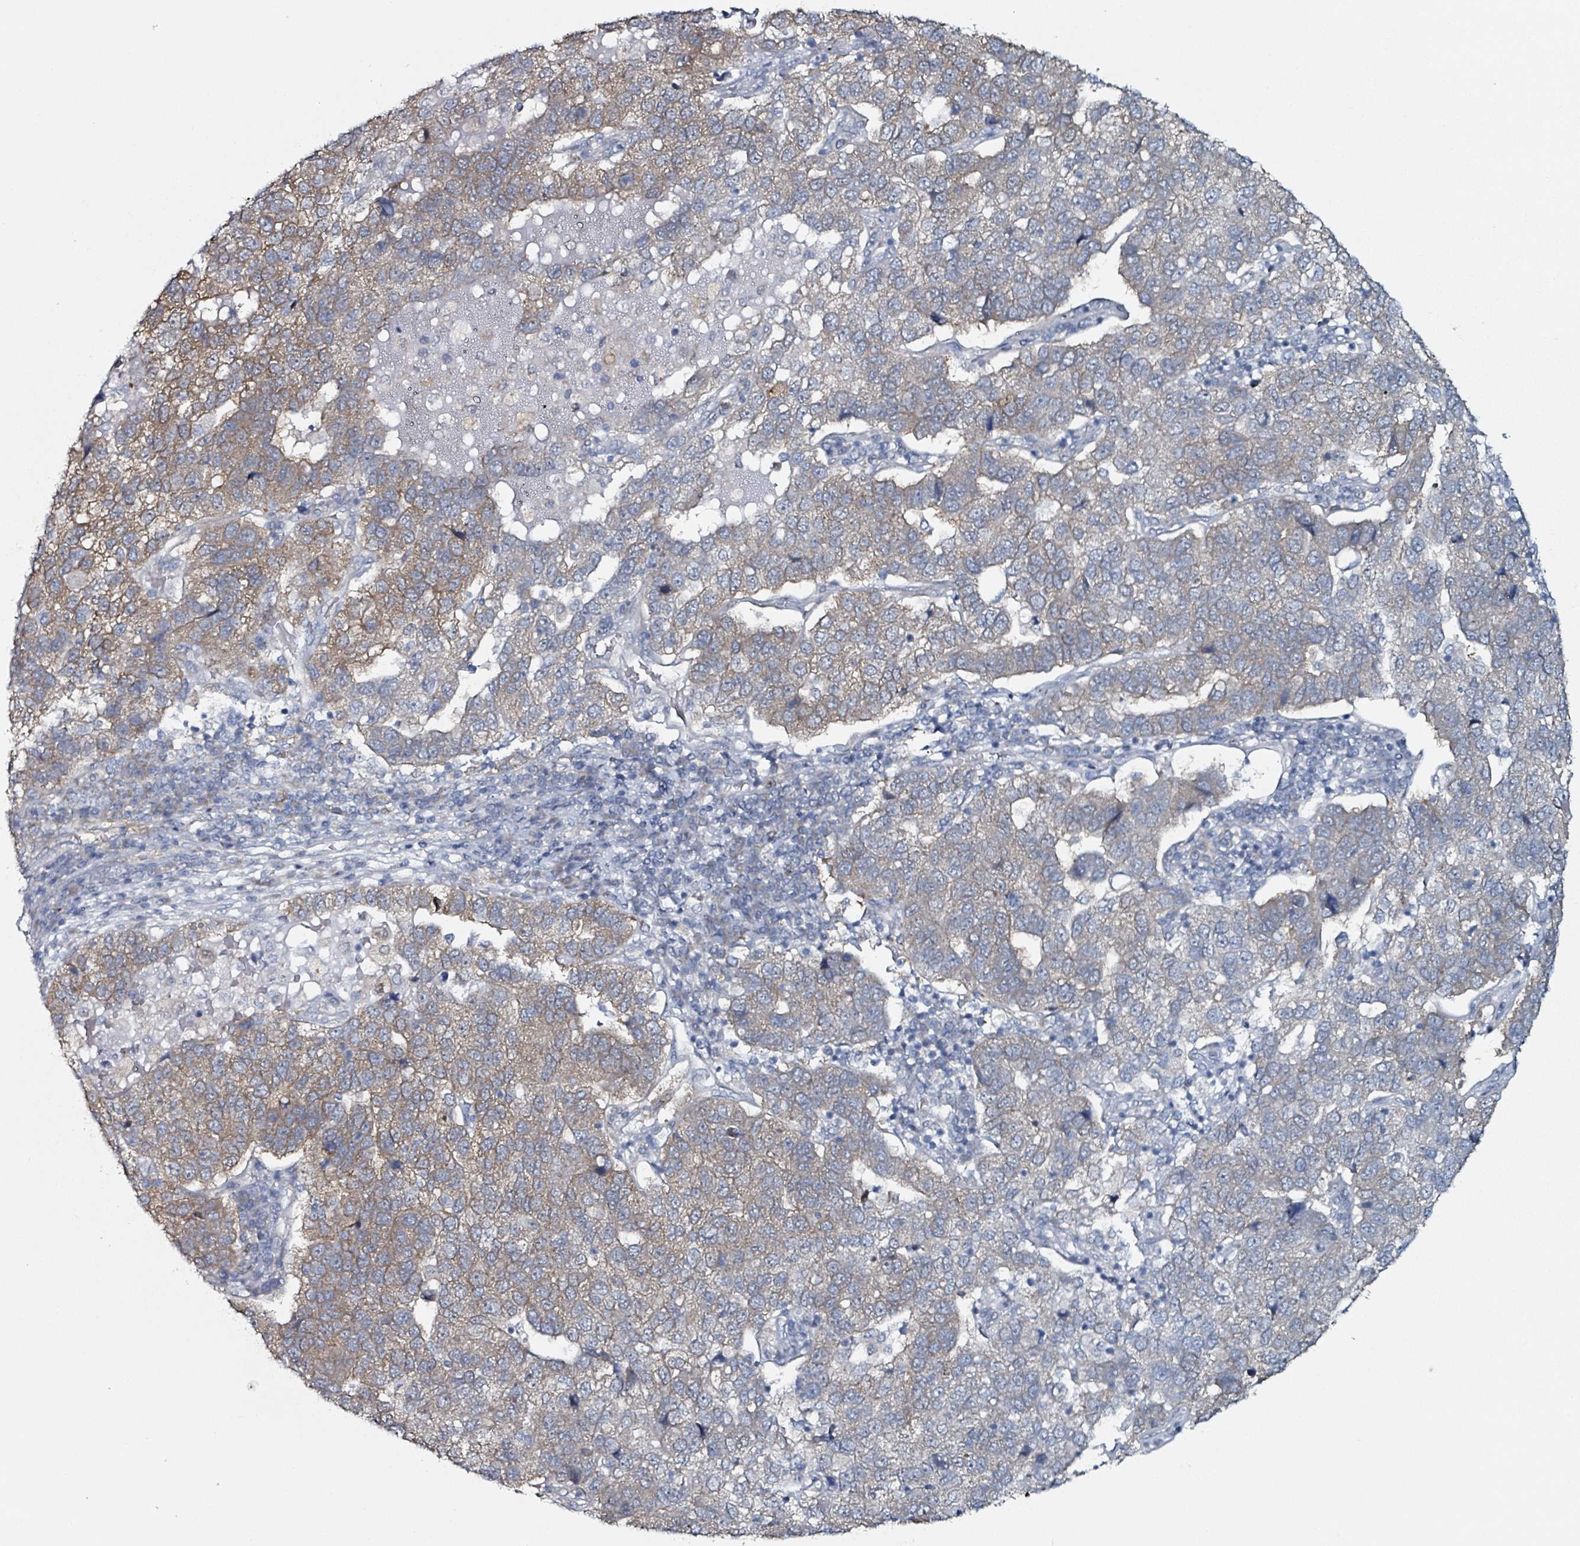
{"staining": {"intensity": "weak", "quantity": "25%-75%", "location": "cytoplasmic/membranous"}, "tissue": "pancreatic cancer", "cell_type": "Tumor cells", "image_type": "cancer", "snomed": [{"axis": "morphology", "description": "Adenocarcinoma, NOS"}, {"axis": "topography", "description": "Pancreas"}], "caption": "Immunohistochemical staining of human pancreatic cancer (adenocarcinoma) displays low levels of weak cytoplasmic/membranous protein positivity in about 25%-75% of tumor cells.", "gene": "B3GAT3", "patient": {"sex": "female", "age": 61}}